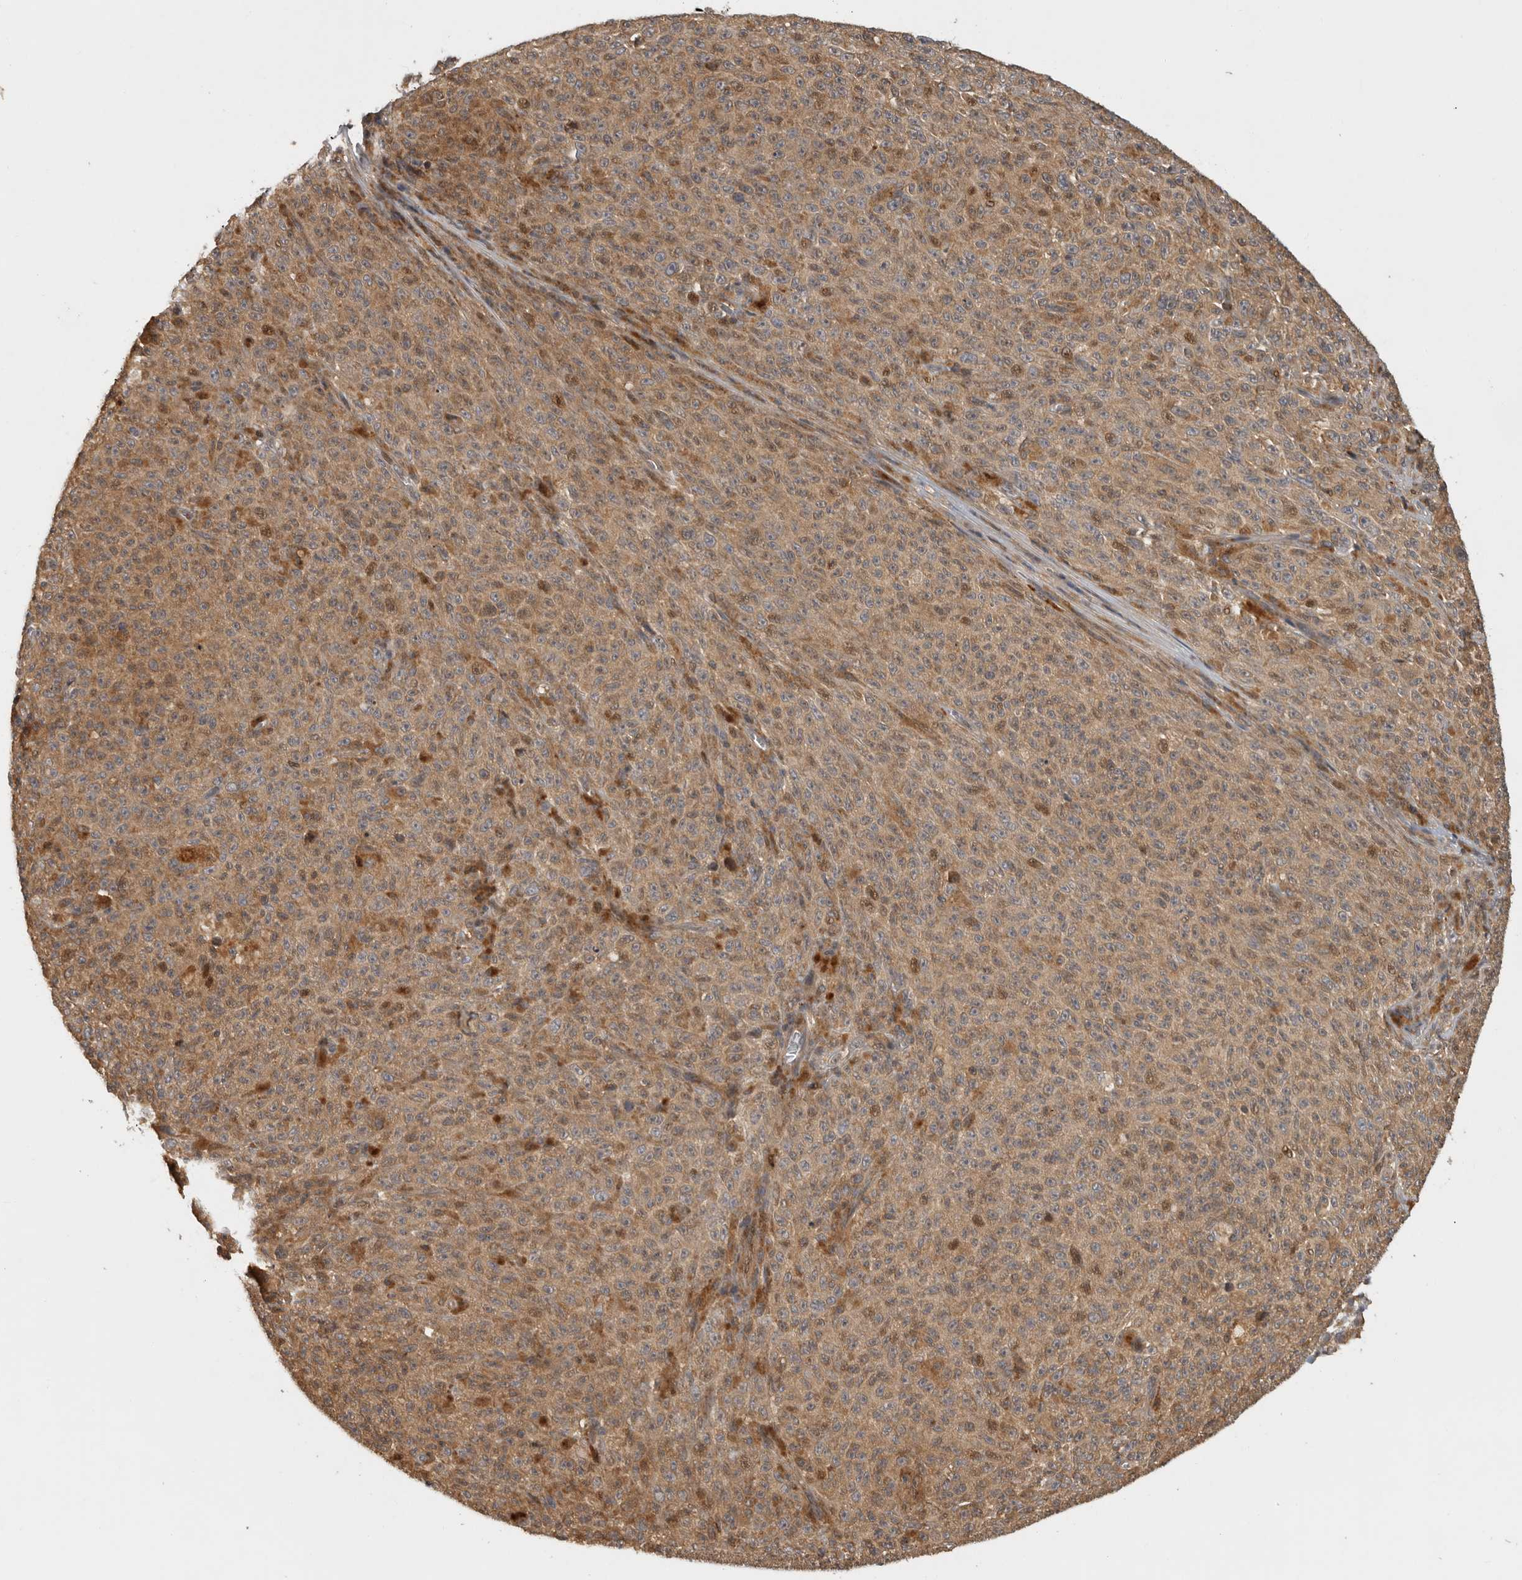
{"staining": {"intensity": "moderate", "quantity": ">75%", "location": "cytoplasmic/membranous,nuclear"}, "tissue": "melanoma", "cell_type": "Tumor cells", "image_type": "cancer", "snomed": [{"axis": "morphology", "description": "Malignant melanoma, NOS"}, {"axis": "topography", "description": "Skin"}], "caption": "Brown immunohistochemical staining in human melanoma reveals moderate cytoplasmic/membranous and nuclear positivity in approximately >75% of tumor cells.", "gene": "SWT1", "patient": {"sex": "female", "age": 82}}